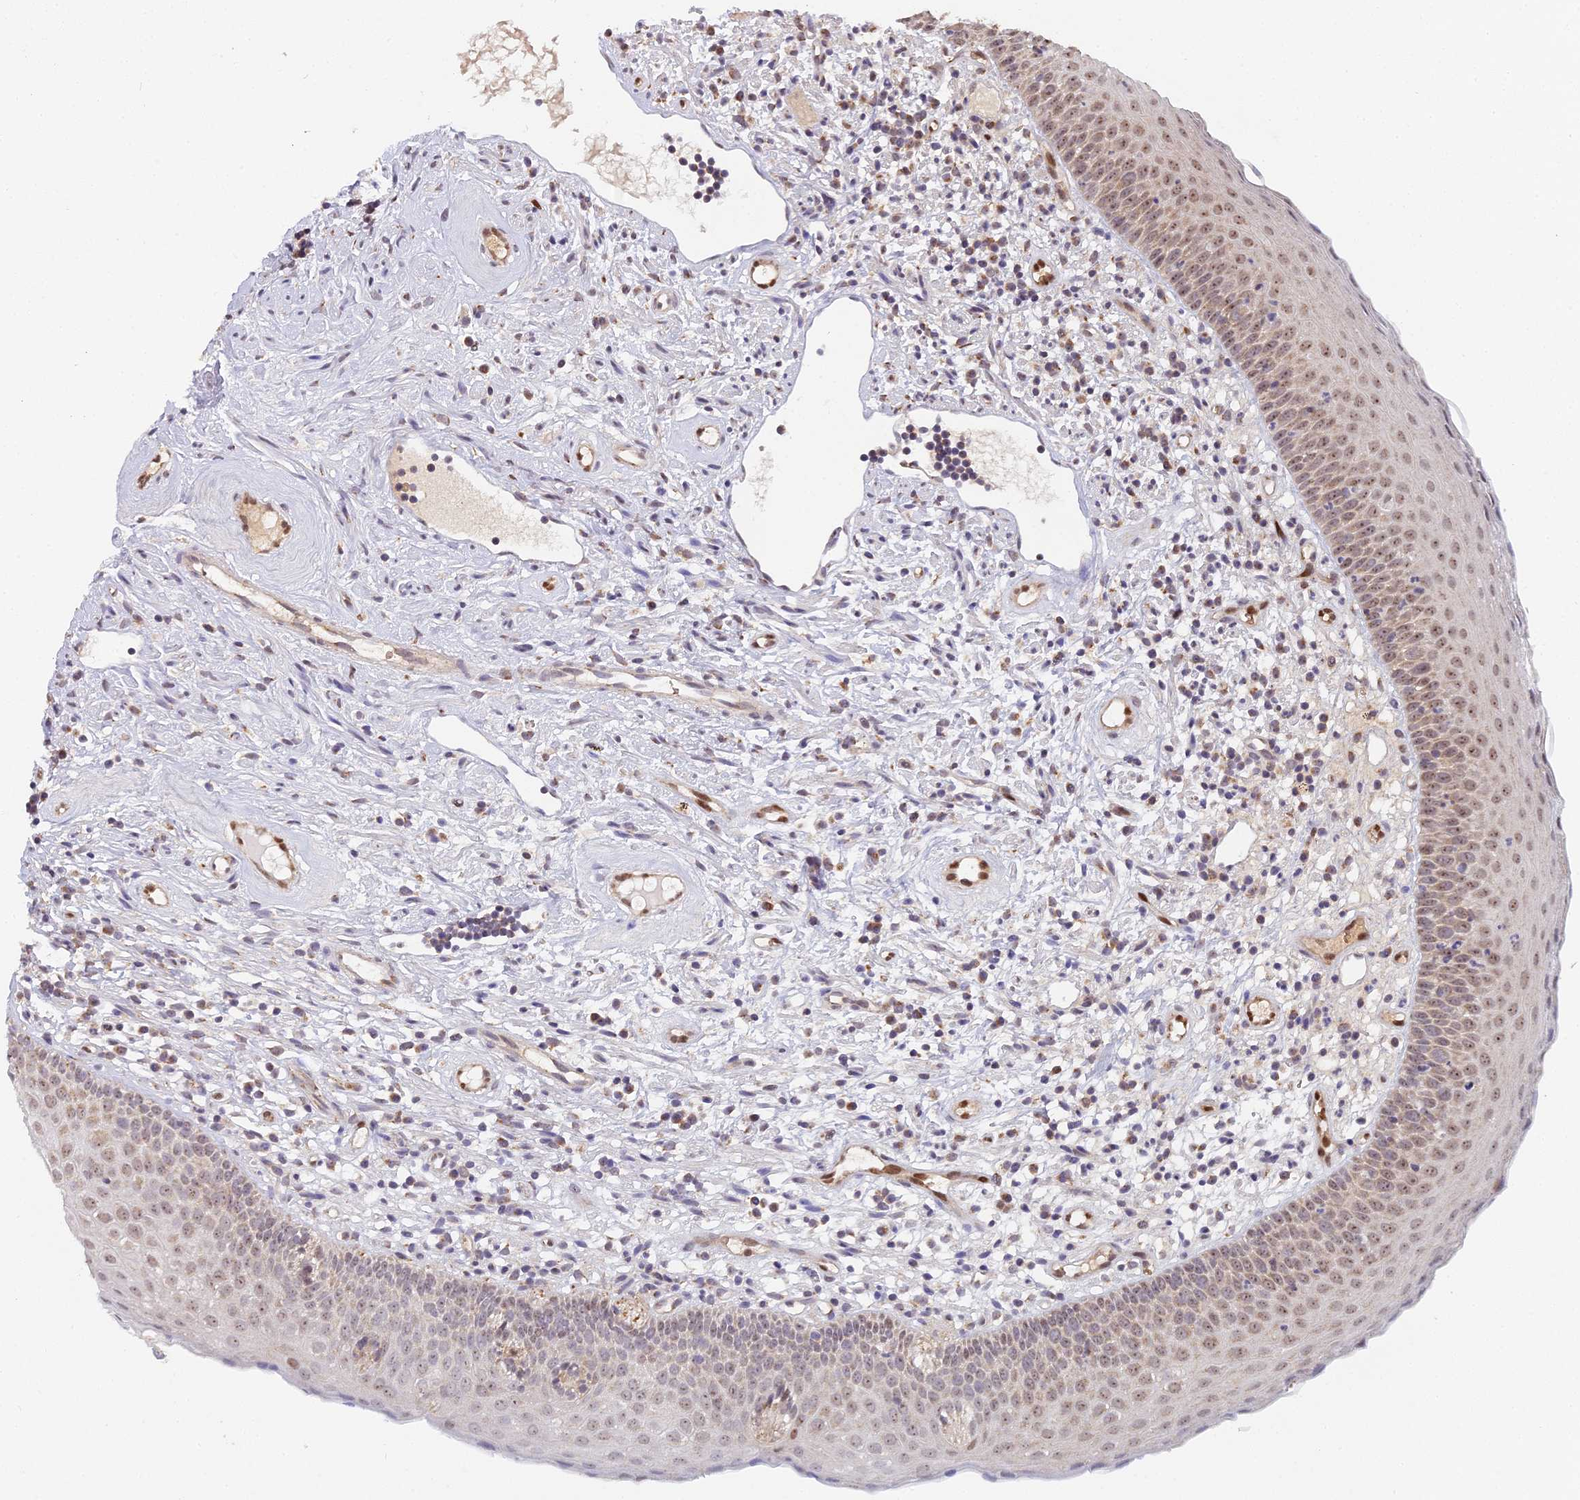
{"staining": {"intensity": "moderate", "quantity": ">75%", "location": "nuclear"}, "tissue": "oral mucosa", "cell_type": "Squamous epithelial cells", "image_type": "normal", "snomed": [{"axis": "morphology", "description": "Normal tissue, NOS"}, {"axis": "topography", "description": "Oral tissue"}], "caption": "Approximately >75% of squamous epithelial cells in normal human oral mucosa demonstrate moderate nuclear protein expression as visualized by brown immunohistochemical staining.", "gene": "MEOX1", "patient": {"sex": "male", "age": 46}}